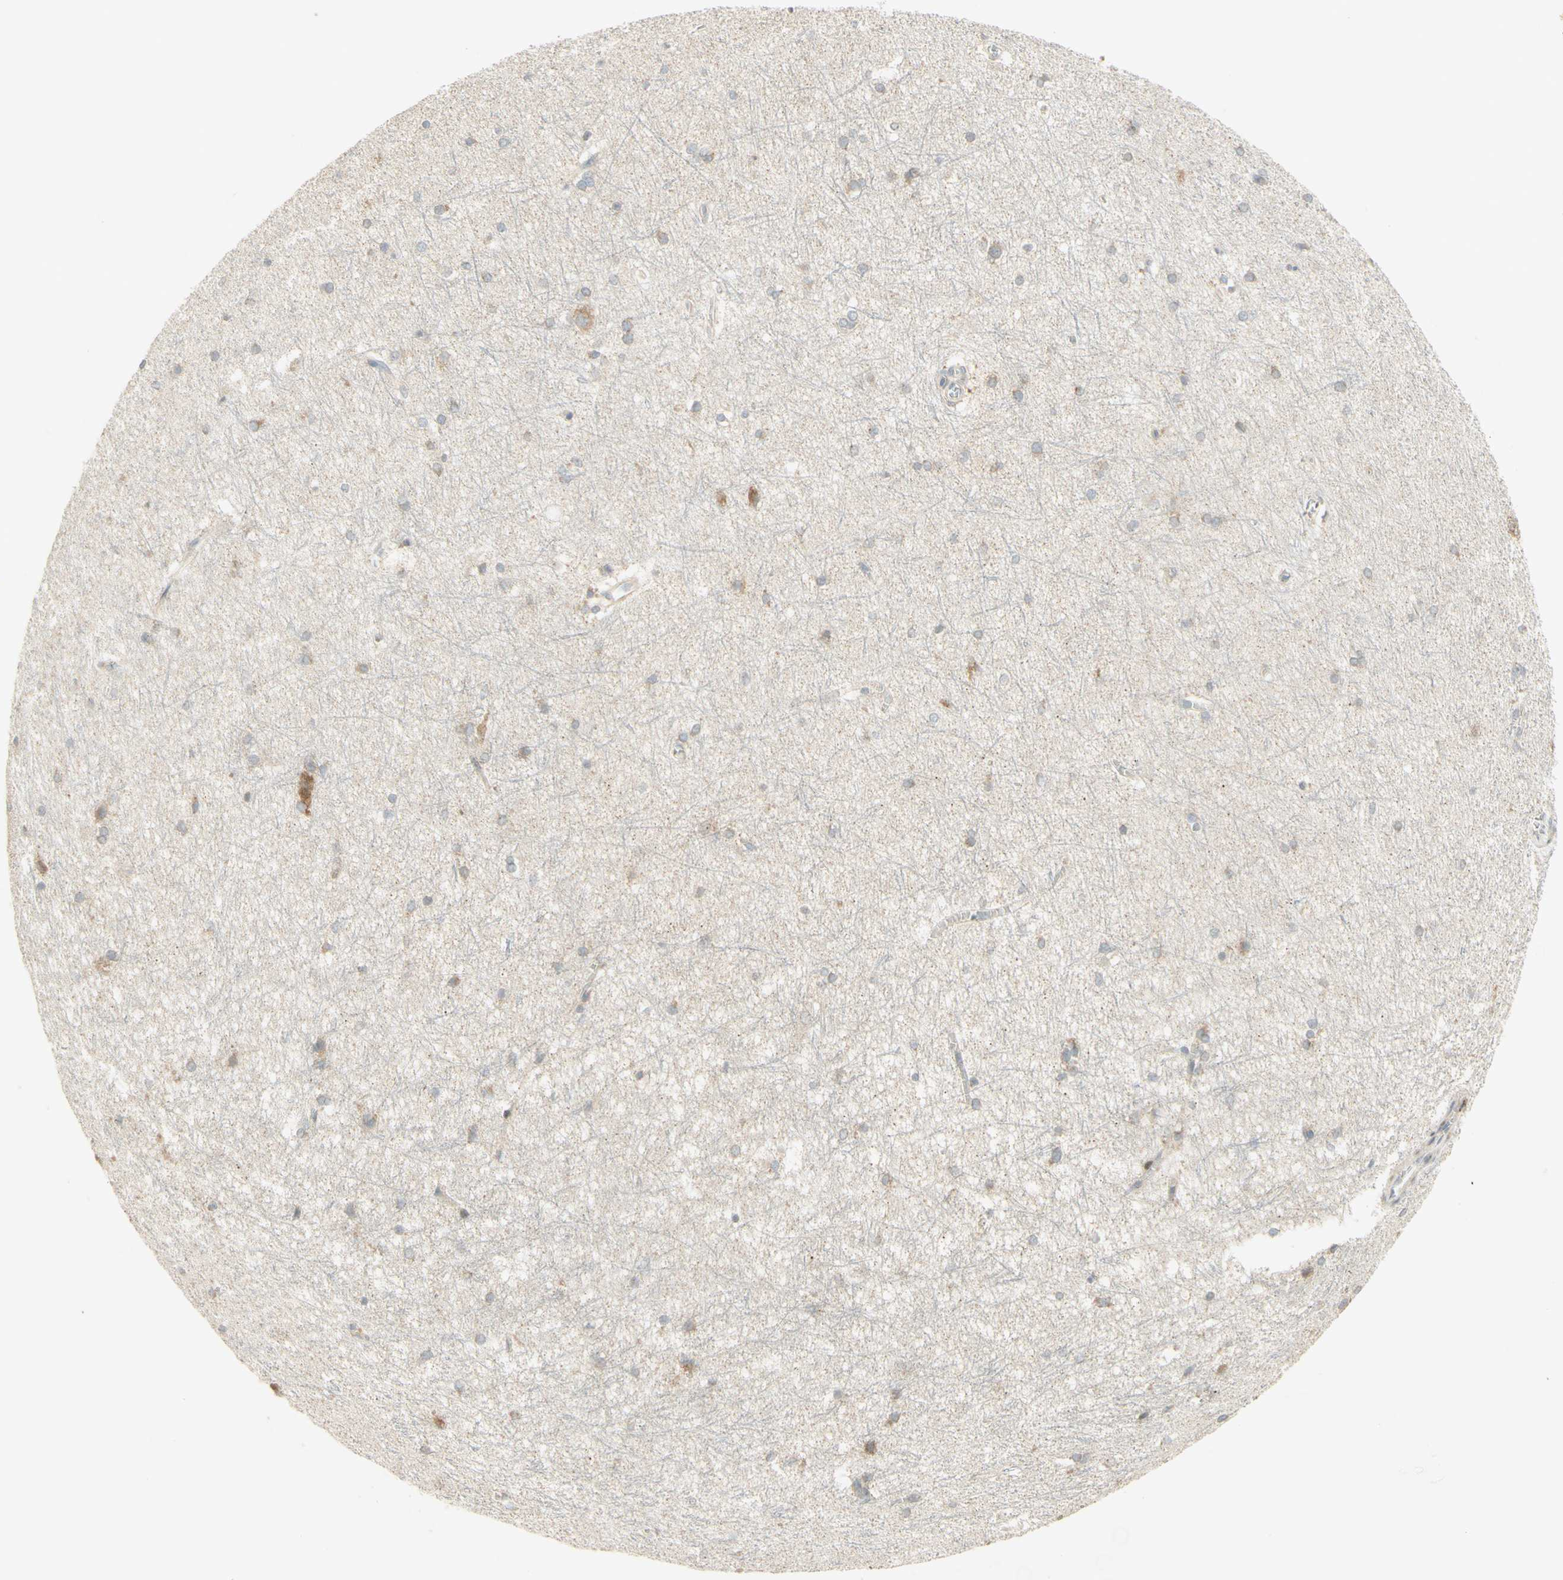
{"staining": {"intensity": "moderate", "quantity": "<25%", "location": "cytoplasmic/membranous,nuclear"}, "tissue": "hippocampus", "cell_type": "Glial cells", "image_type": "normal", "snomed": [{"axis": "morphology", "description": "Normal tissue, NOS"}, {"axis": "topography", "description": "Hippocampus"}], "caption": "Protein expression analysis of normal hippocampus demonstrates moderate cytoplasmic/membranous,nuclear staining in approximately <25% of glial cells.", "gene": "ETF1", "patient": {"sex": "female", "age": 19}}